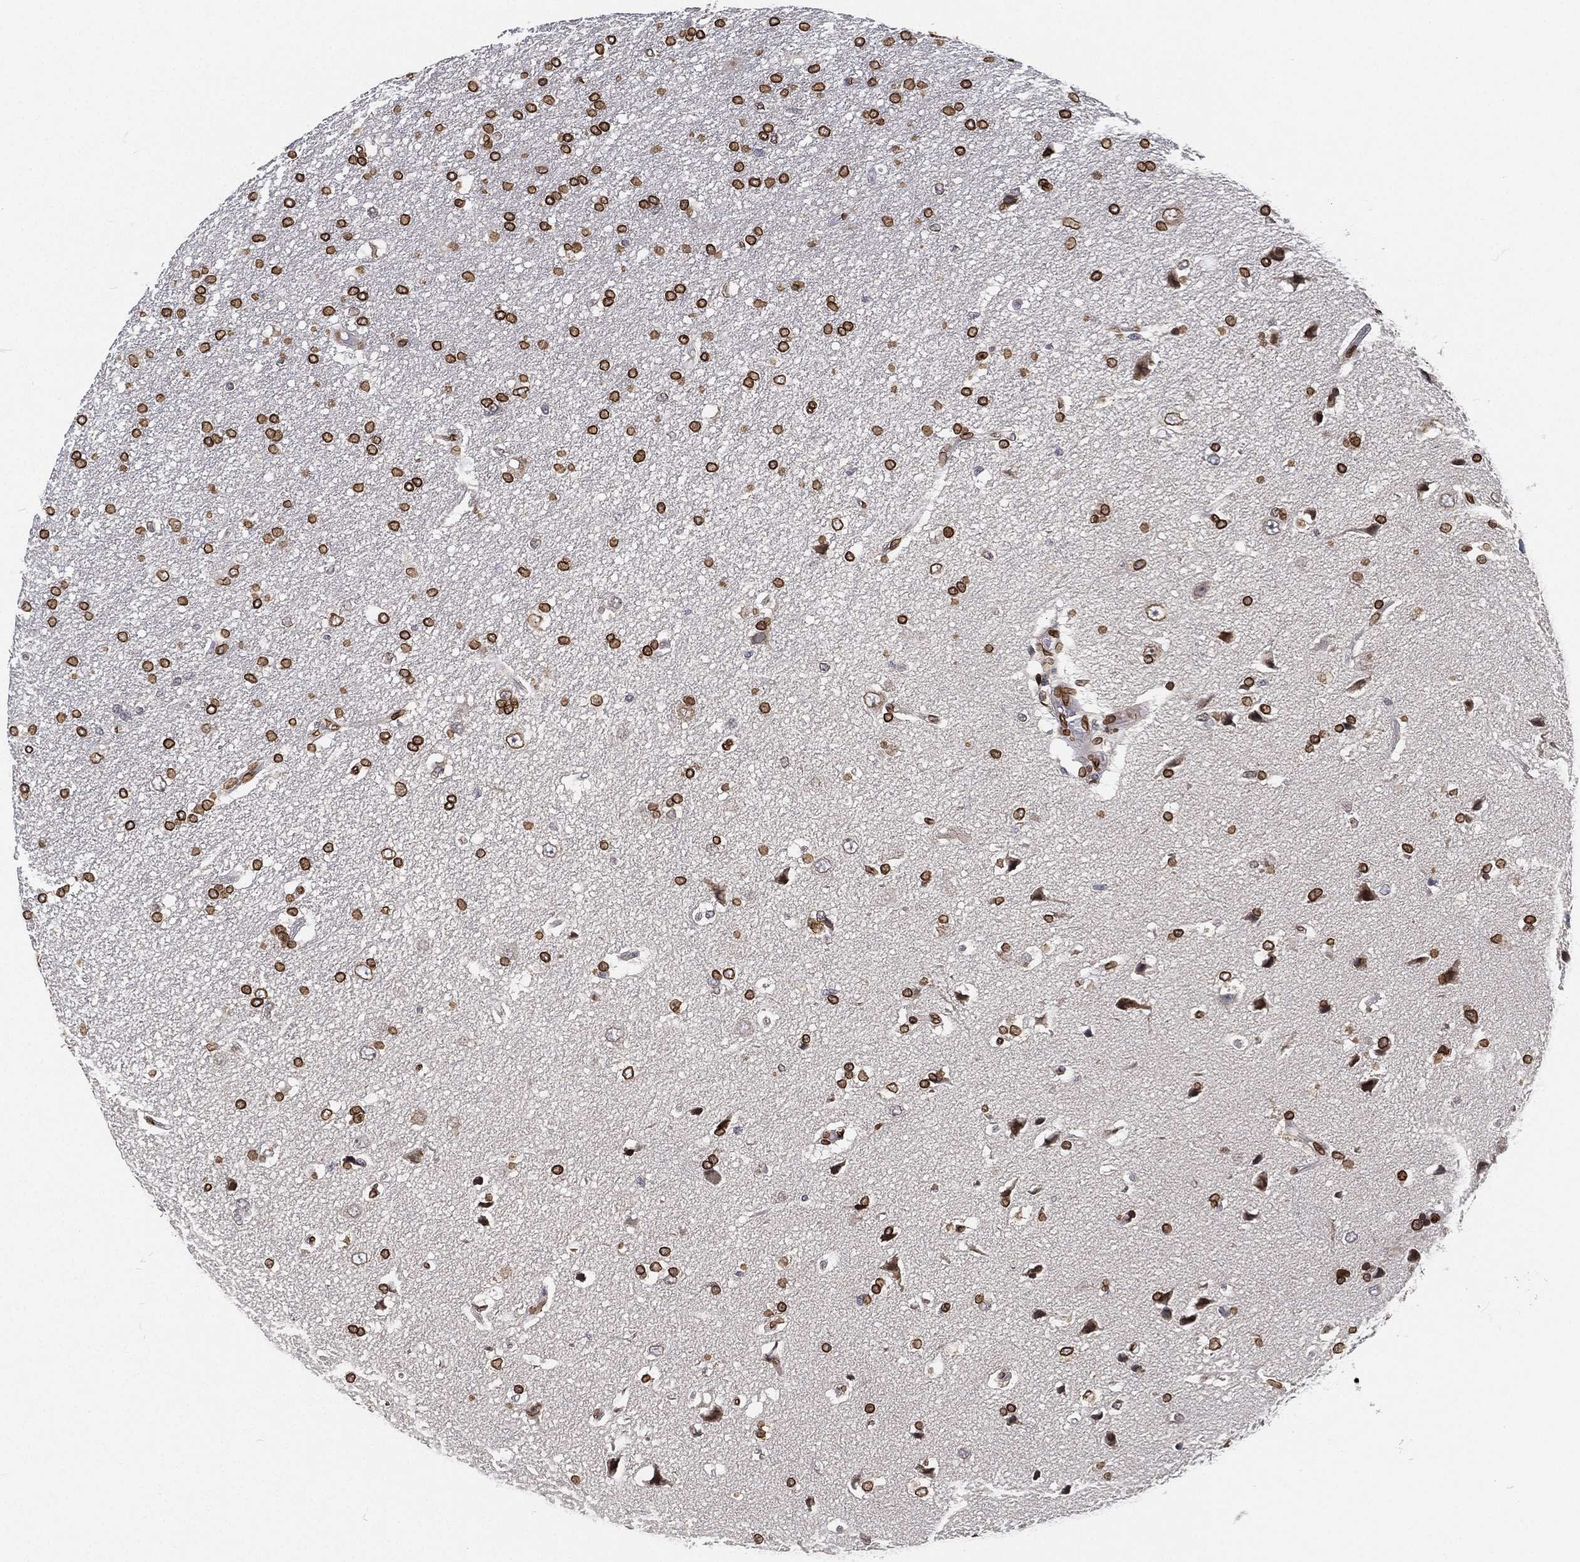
{"staining": {"intensity": "strong", "quantity": ">75%", "location": "cytoplasmic/membranous,nuclear"}, "tissue": "glioma", "cell_type": "Tumor cells", "image_type": "cancer", "snomed": [{"axis": "morphology", "description": "Glioma, malignant, High grade"}, {"axis": "topography", "description": "Brain"}], "caption": "Glioma was stained to show a protein in brown. There is high levels of strong cytoplasmic/membranous and nuclear positivity in approximately >75% of tumor cells. (Brightfield microscopy of DAB IHC at high magnification).", "gene": "PALB2", "patient": {"sex": "female", "age": 63}}